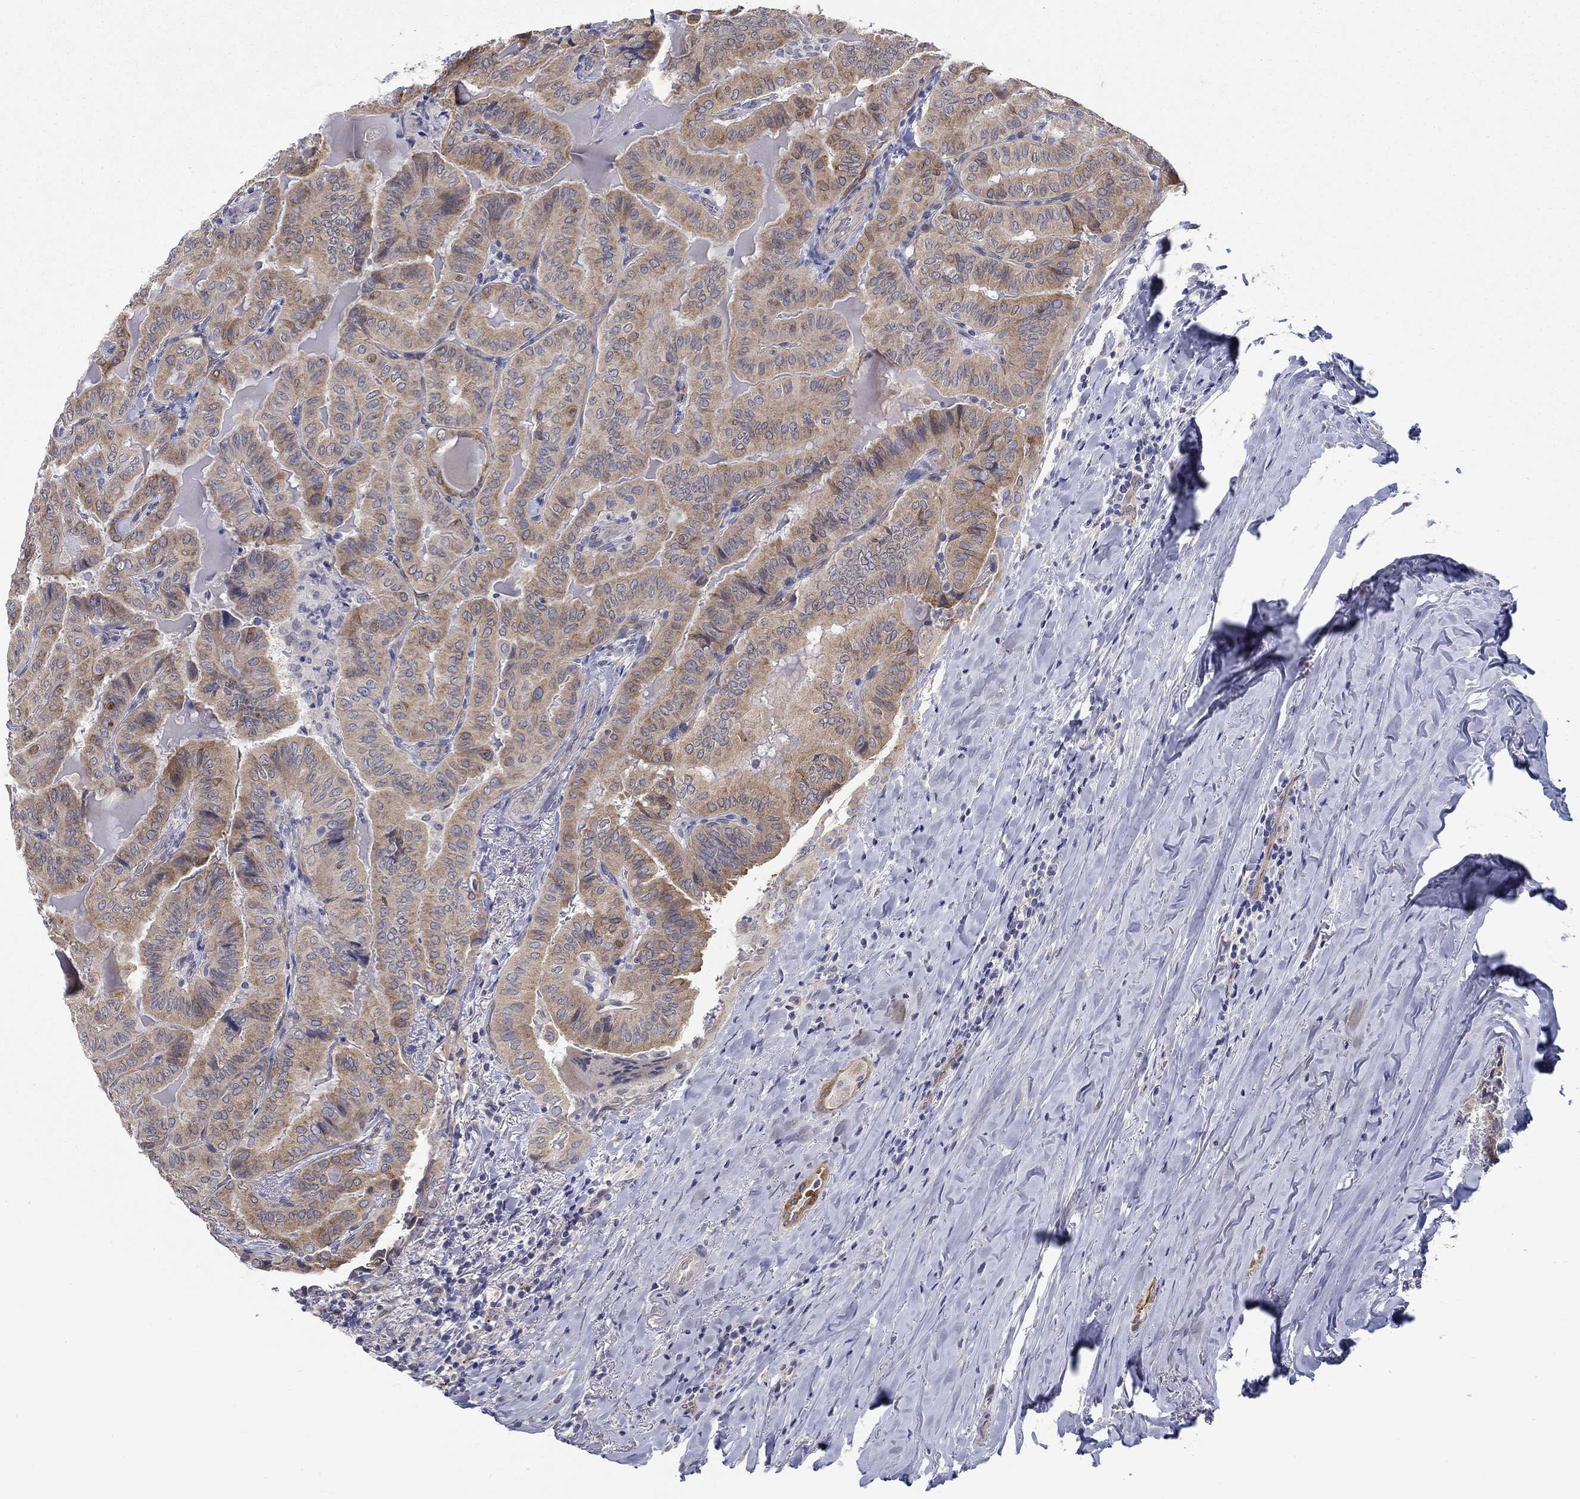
{"staining": {"intensity": "strong", "quantity": "25%-75%", "location": "cytoplasmic/membranous"}, "tissue": "thyroid cancer", "cell_type": "Tumor cells", "image_type": "cancer", "snomed": [{"axis": "morphology", "description": "Papillary adenocarcinoma, NOS"}, {"axis": "topography", "description": "Thyroid gland"}], "caption": "The immunohistochemical stain shows strong cytoplasmic/membranous expression in tumor cells of papillary adenocarcinoma (thyroid) tissue.", "gene": "ERMP1", "patient": {"sex": "female", "age": 68}}